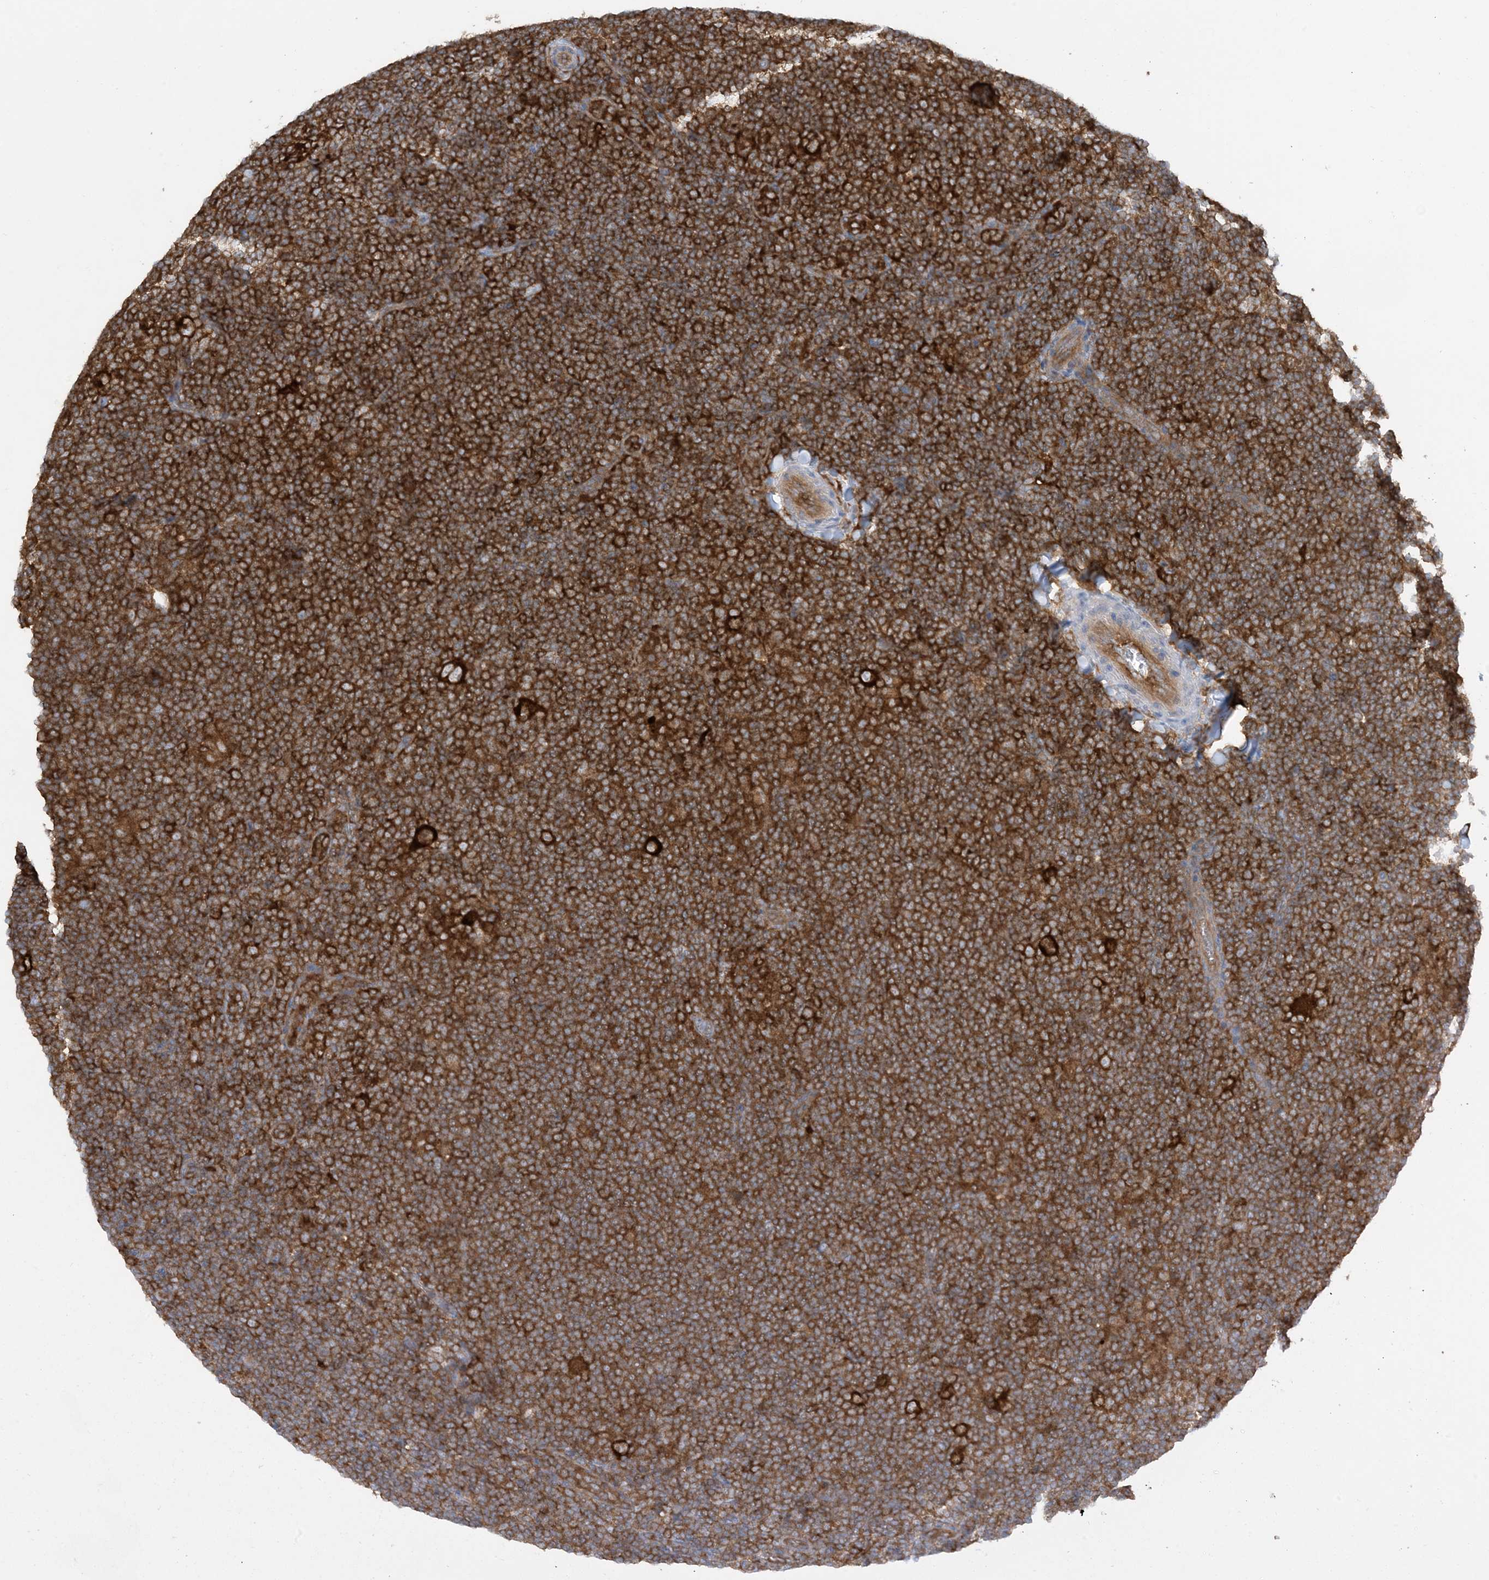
{"staining": {"intensity": "strong", "quantity": ">75%", "location": "cytoplasmic/membranous"}, "tissue": "lymphoma", "cell_type": "Tumor cells", "image_type": "cancer", "snomed": [{"axis": "morphology", "description": "Hodgkin's disease, NOS"}, {"axis": "topography", "description": "Lymph node"}], "caption": "IHC of human lymphoma shows high levels of strong cytoplasmic/membranous staining in about >75% of tumor cells. (Stains: DAB in brown, nuclei in blue, Microscopy: brightfield microscopy at high magnification).", "gene": "OLA1", "patient": {"sex": "female", "age": 57}}